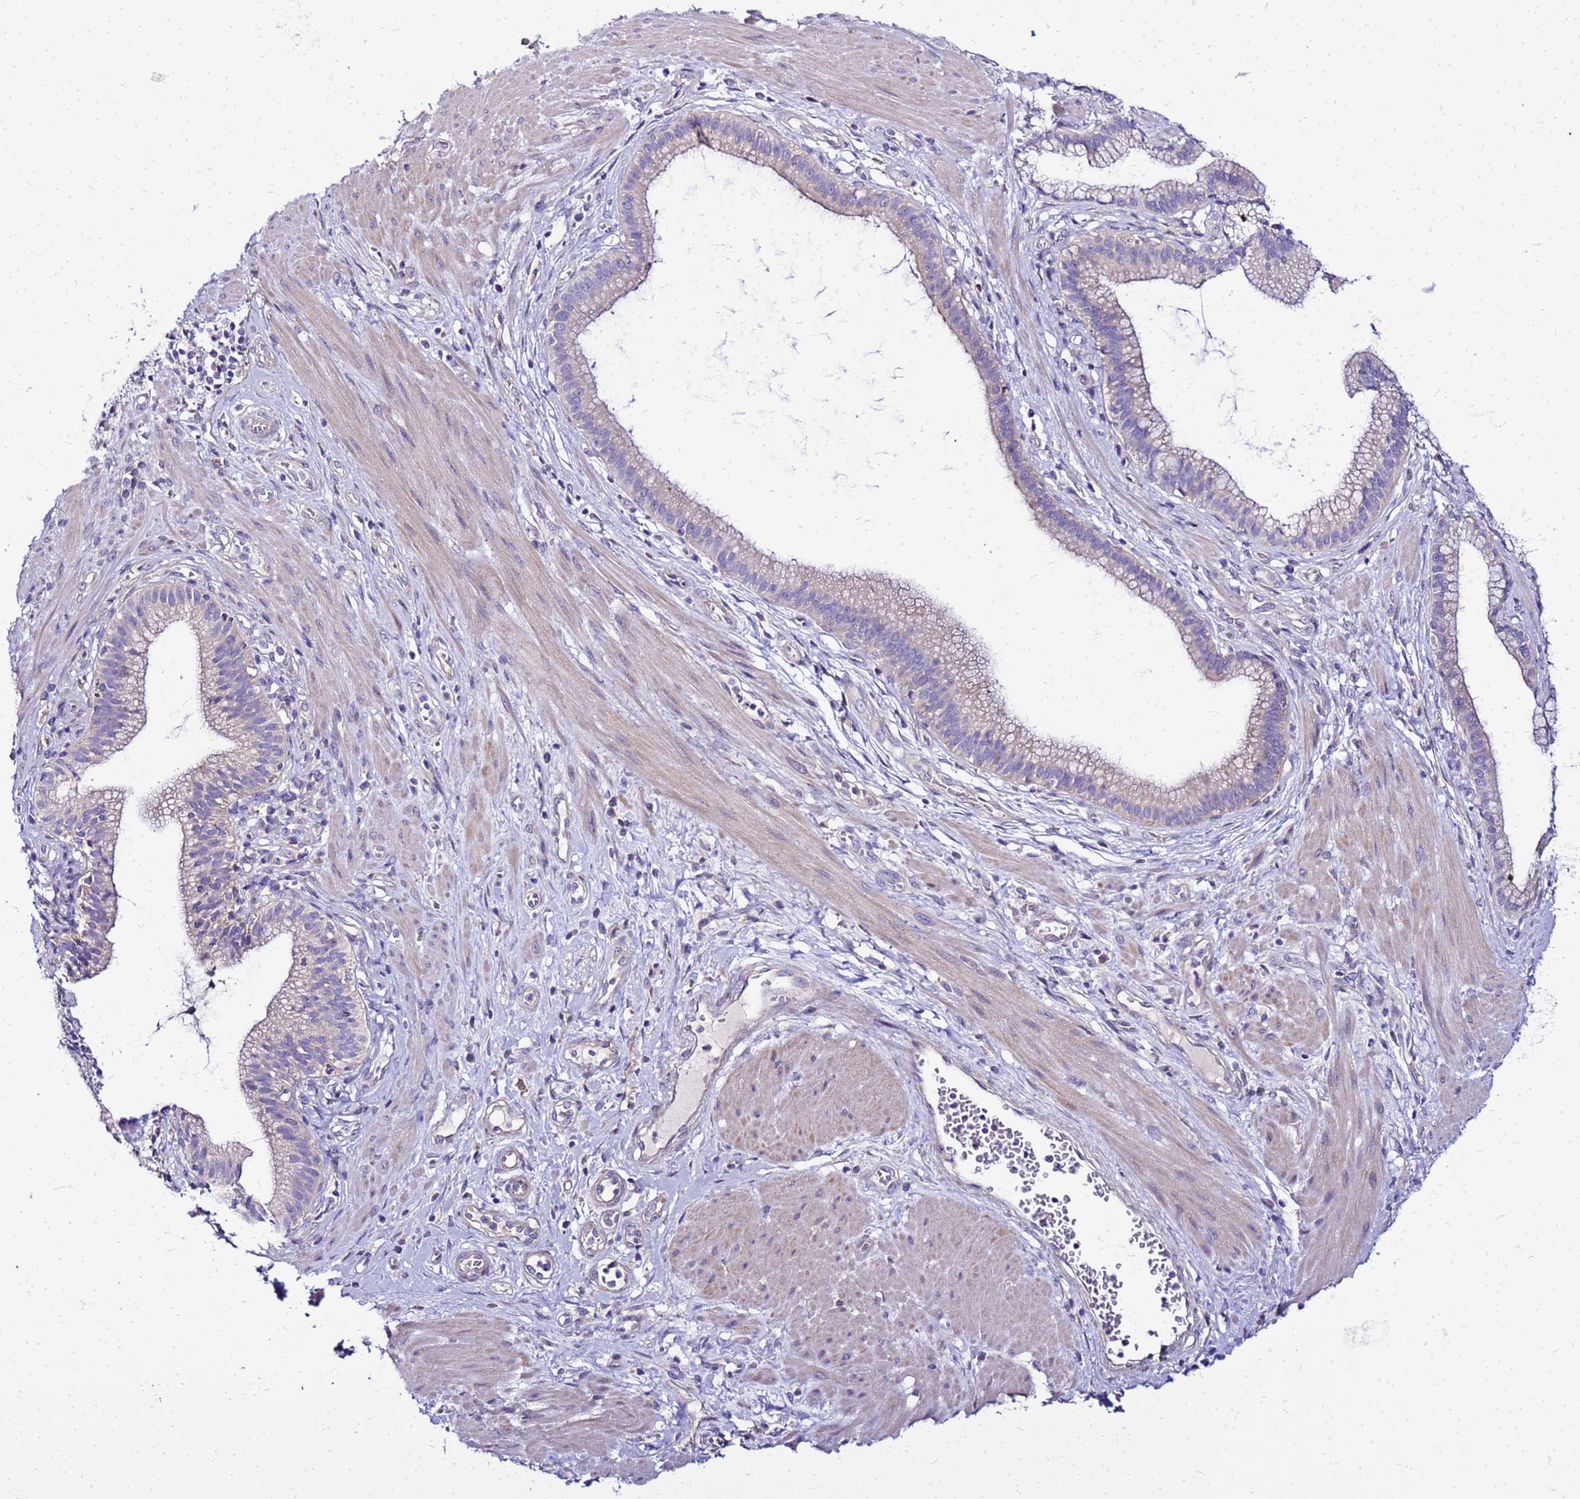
{"staining": {"intensity": "negative", "quantity": "none", "location": "none"}, "tissue": "pancreatic cancer", "cell_type": "Tumor cells", "image_type": "cancer", "snomed": [{"axis": "morphology", "description": "Adenocarcinoma, NOS"}, {"axis": "topography", "description": "Pancreas"}], "caption": "IHC micrograph of pancreatic cancer stained for a protein (brown), which reveals no positivity in tumor cells.", "gene": "HERC5", "patient": {"sex": "male", "age": 72}}